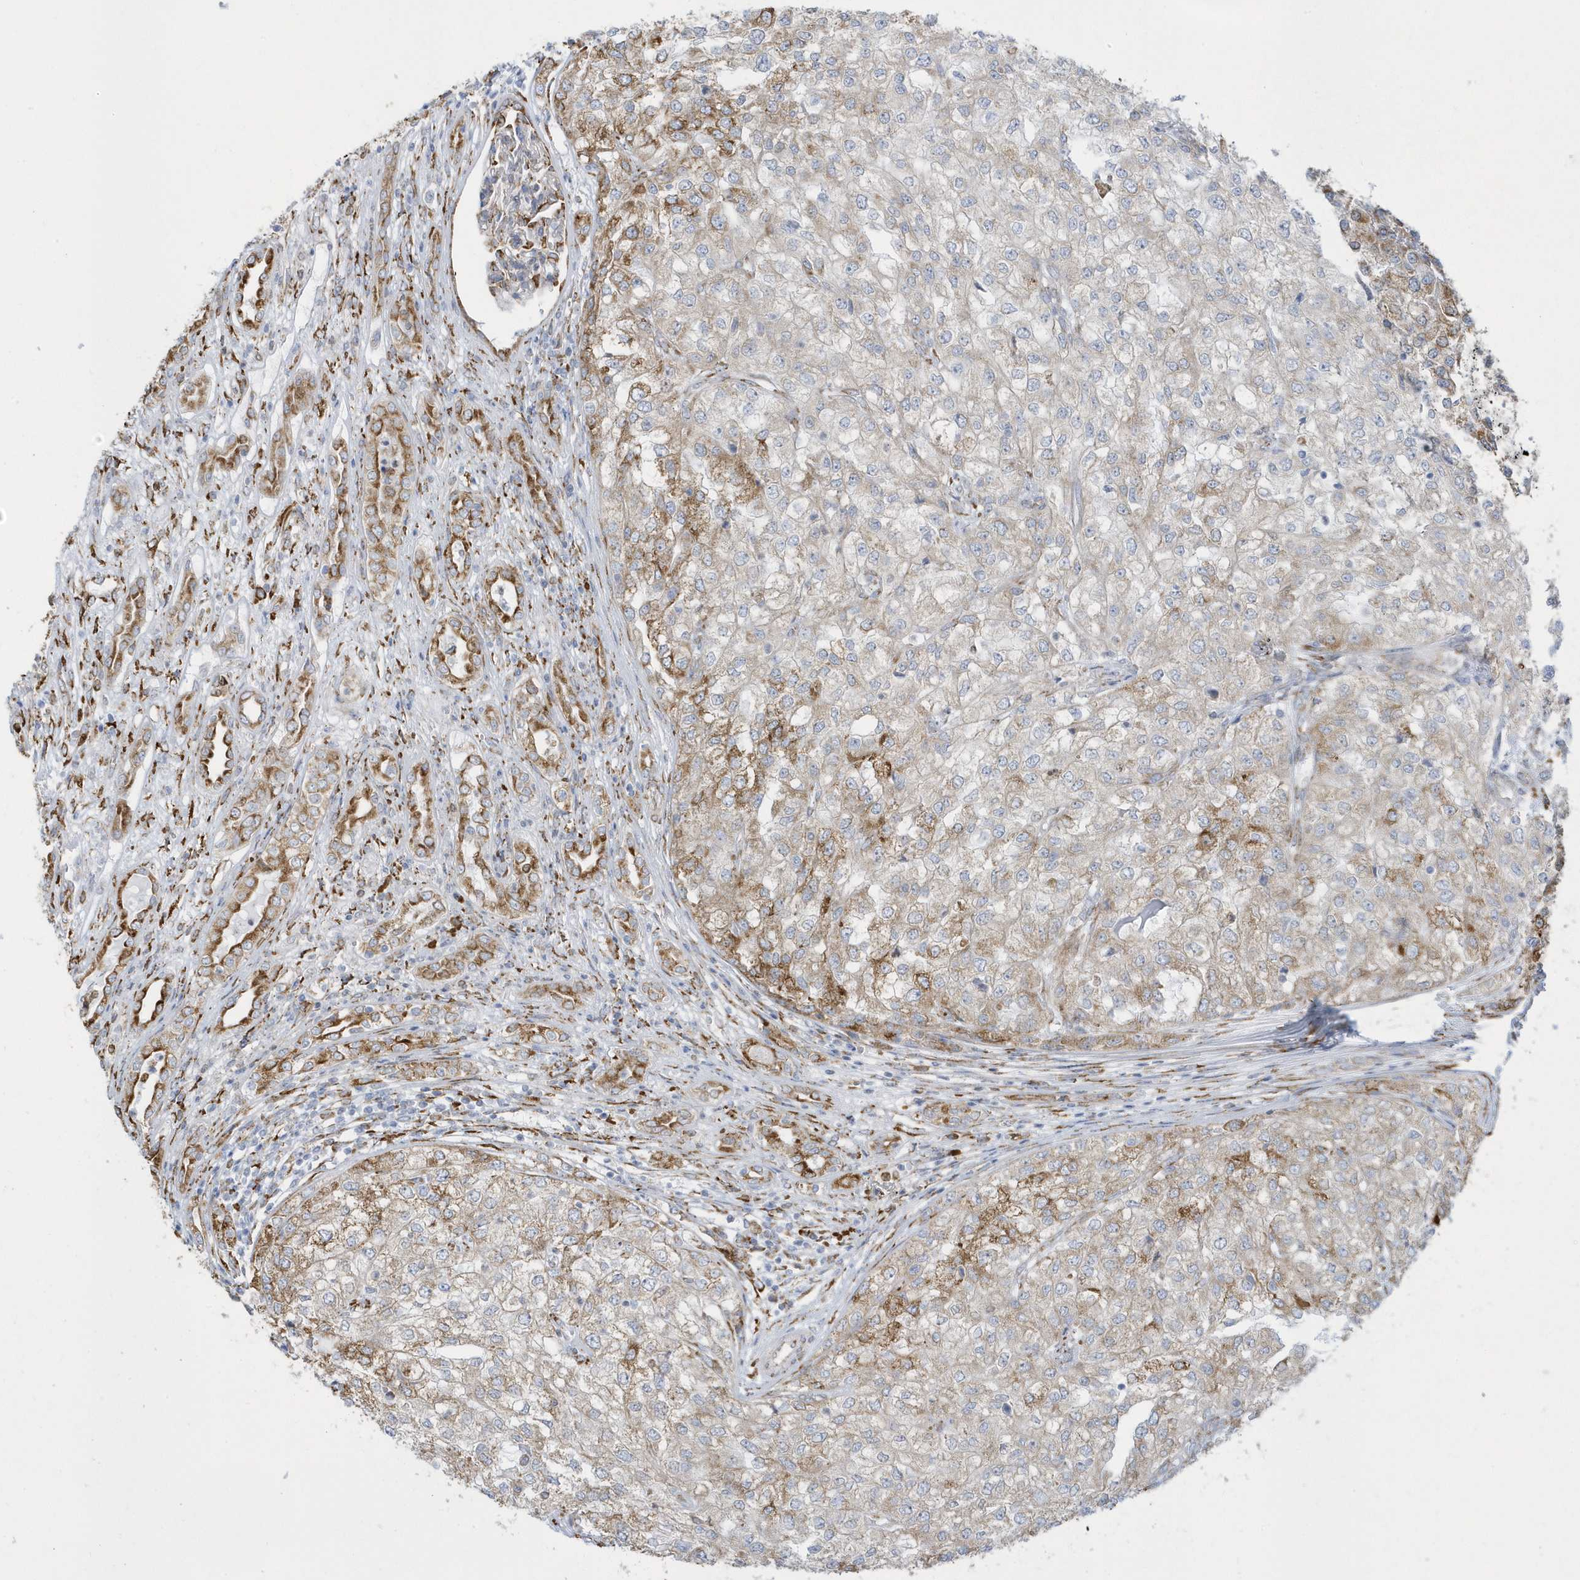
{"staining": {"intensity": "moderate", "quantity": "<25%", "location": "cytoplasmic/membranous"}, "tissue": "renal cancer", "cell_type": "Tumor cells", "image_type": "cancer", "snomed": [{"axis": "morphology", "description": "Adenocarcinoma, NOS"}, {"axis": "topography", "description": "Kidney"}], "caption": "Protein staining of adenocarcinoma (renal) tissue demonstrates moderate cytoplasmic/membranous positivity in approximately <25% of tumor cells. (IHC, brightfield microscopy, high magnification).", "gene": "DCAF1", "patient": {"sex": "female", "age": 54}}